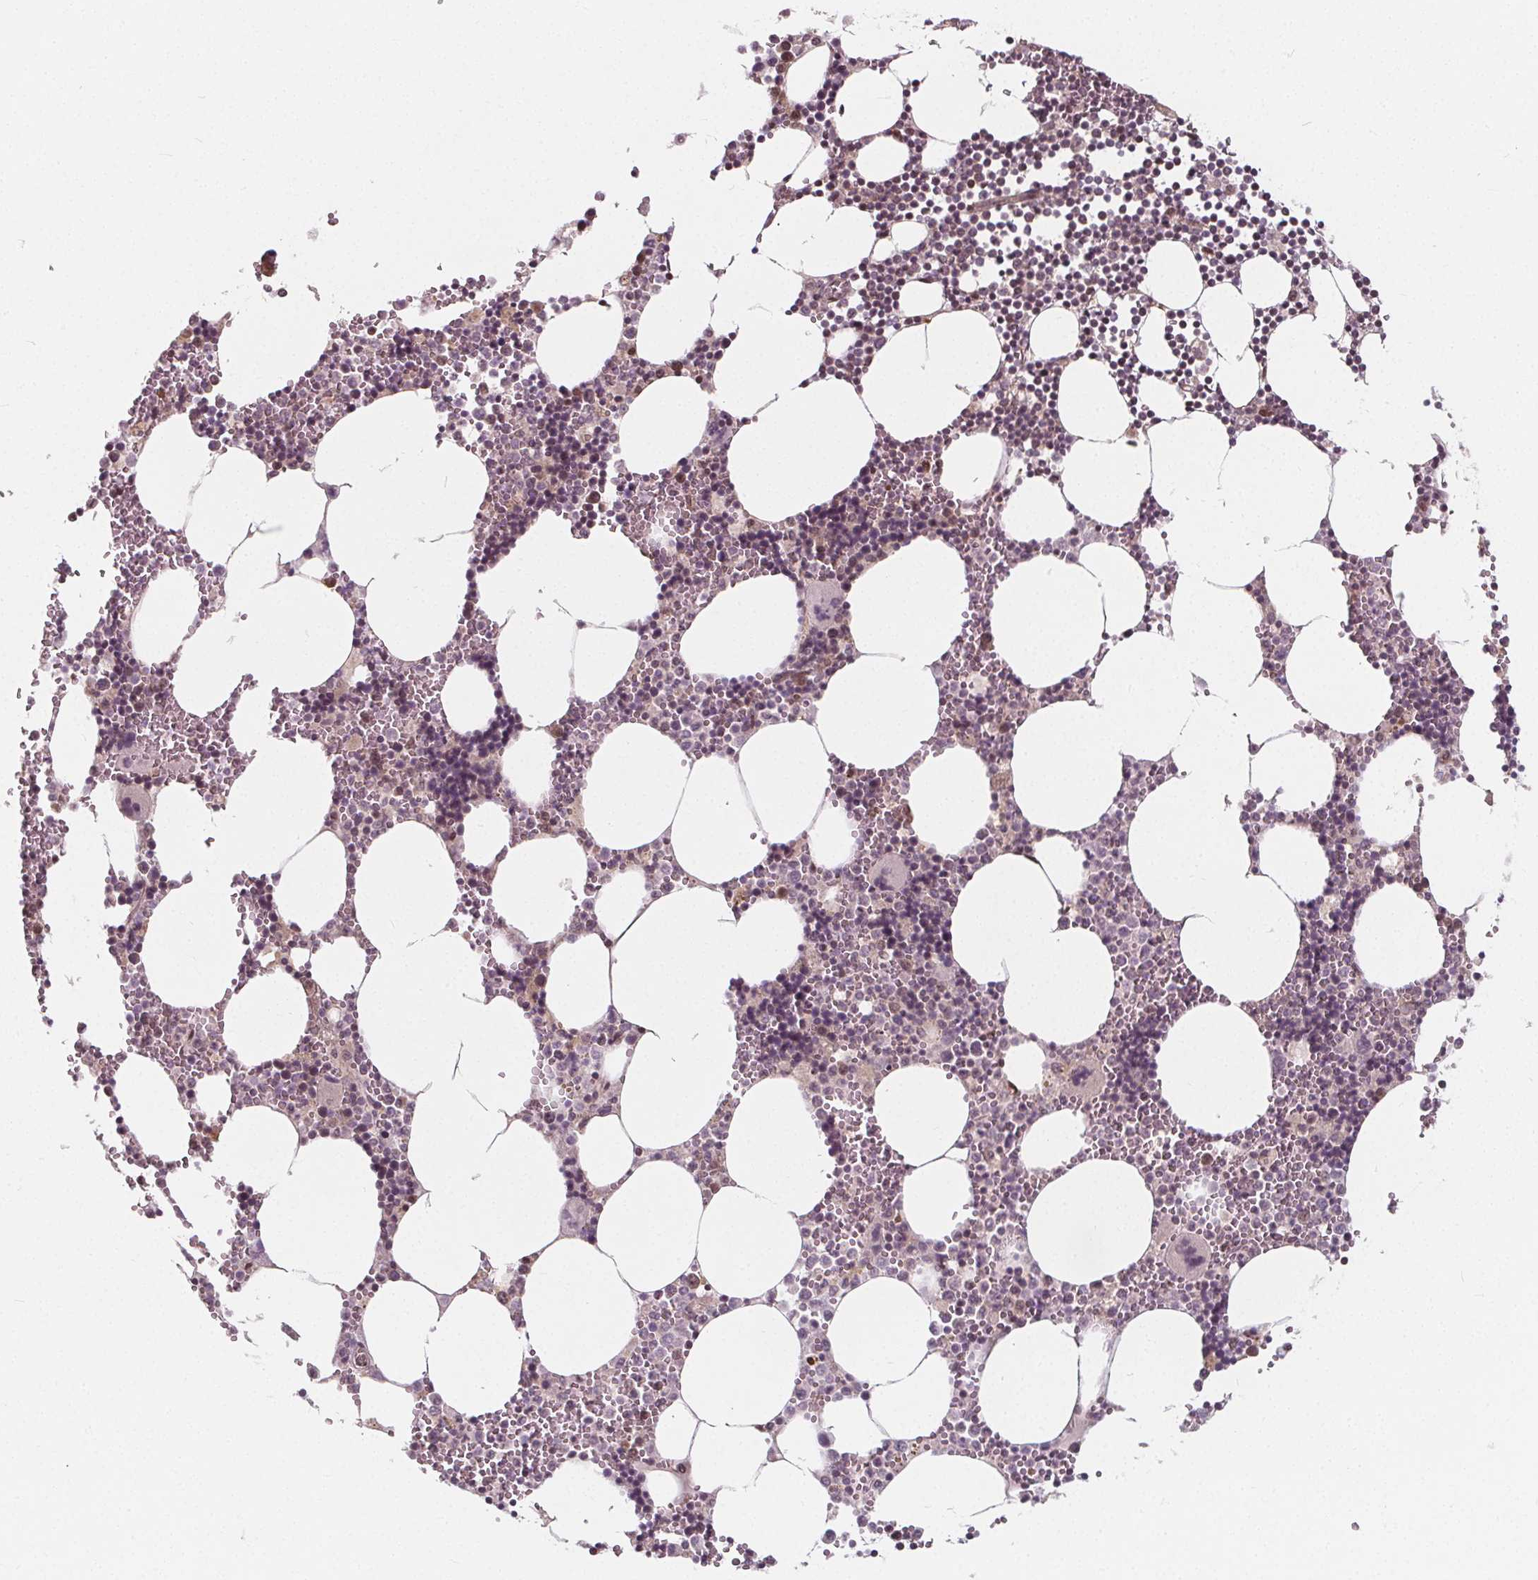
{"staining": {"intensity": "weak", "quantity": "25%-75%", "location": "nuclear"}, "tissue": "bone marrow", "cell_type": "Hematopoietic cells", "image_type": "normal", "snomed": [{"axis": "morphology", "description": "Normal tissue, NOS"}, {"axis": "topography", "description": "Bone marrow"}], "caption": "Bone marrow was stained to show a protein in brown. There is low levels of weak nuclear expression in about 25%-75% of hematopoietic cells. (IHC, brightfield microscopy, high magnification).", "gene": "AKT1S1", "patient": {"sex": "male", "age": 54}}